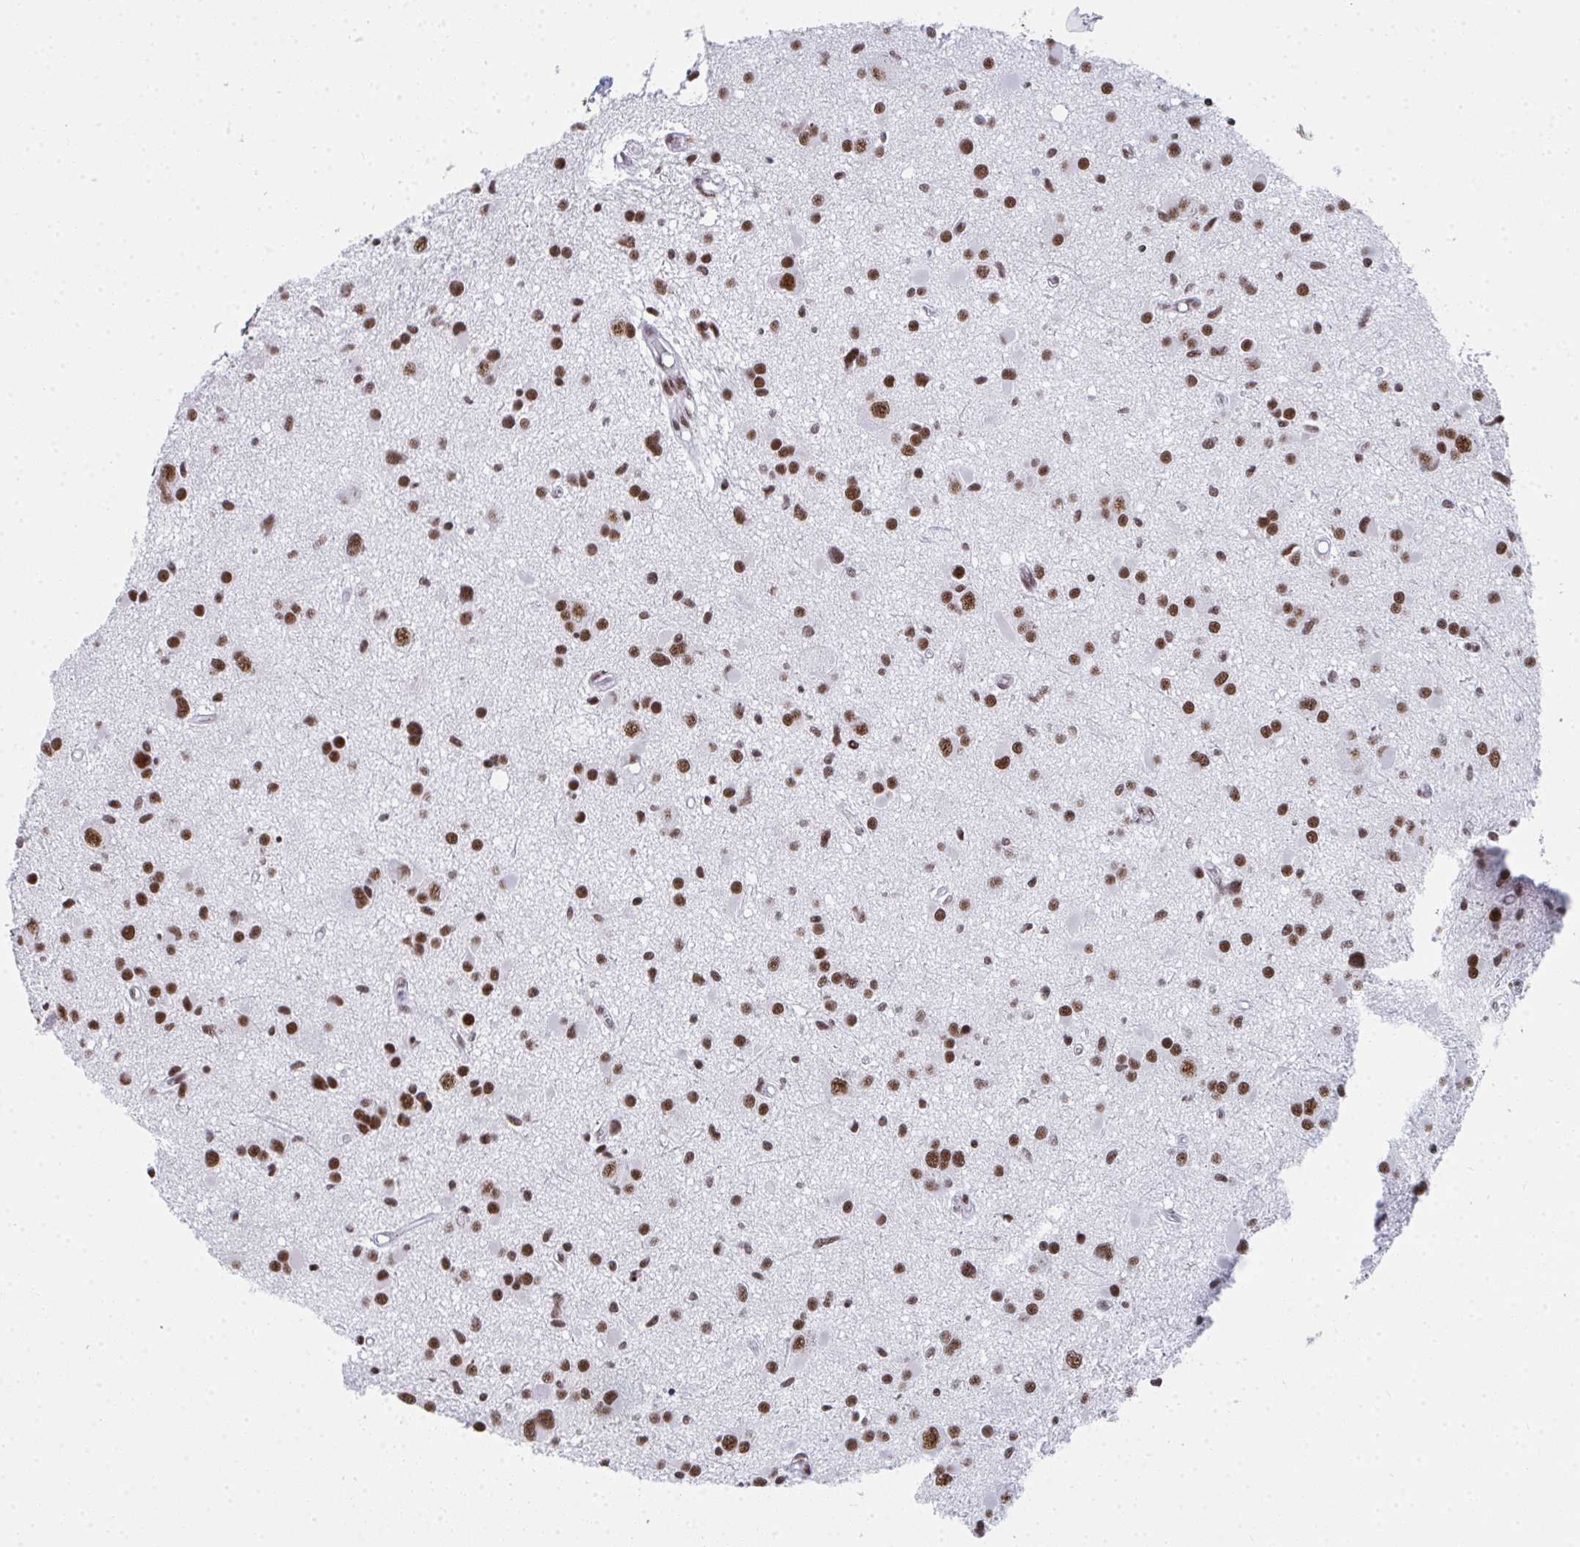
{"staining": {"intensity": "moderate", "quantity": ">75%", "location": "nuclear"}, "tissue": "glioma", "cell_type": "Tumor cells", "image_type": "cancer", "snomed": [{"axis": "morphology", "description": "Glioma, malignant, High grade"}, {"axis": "topography", "description": "Brain"}], "caption": "Moderate nuclear staining for a protein is identified in about >75% of tumor cells of high-grade glioma (malignant) using IHC.", "gene": "SNRNP70", "patient": {"sex": "male", "age": 54}}